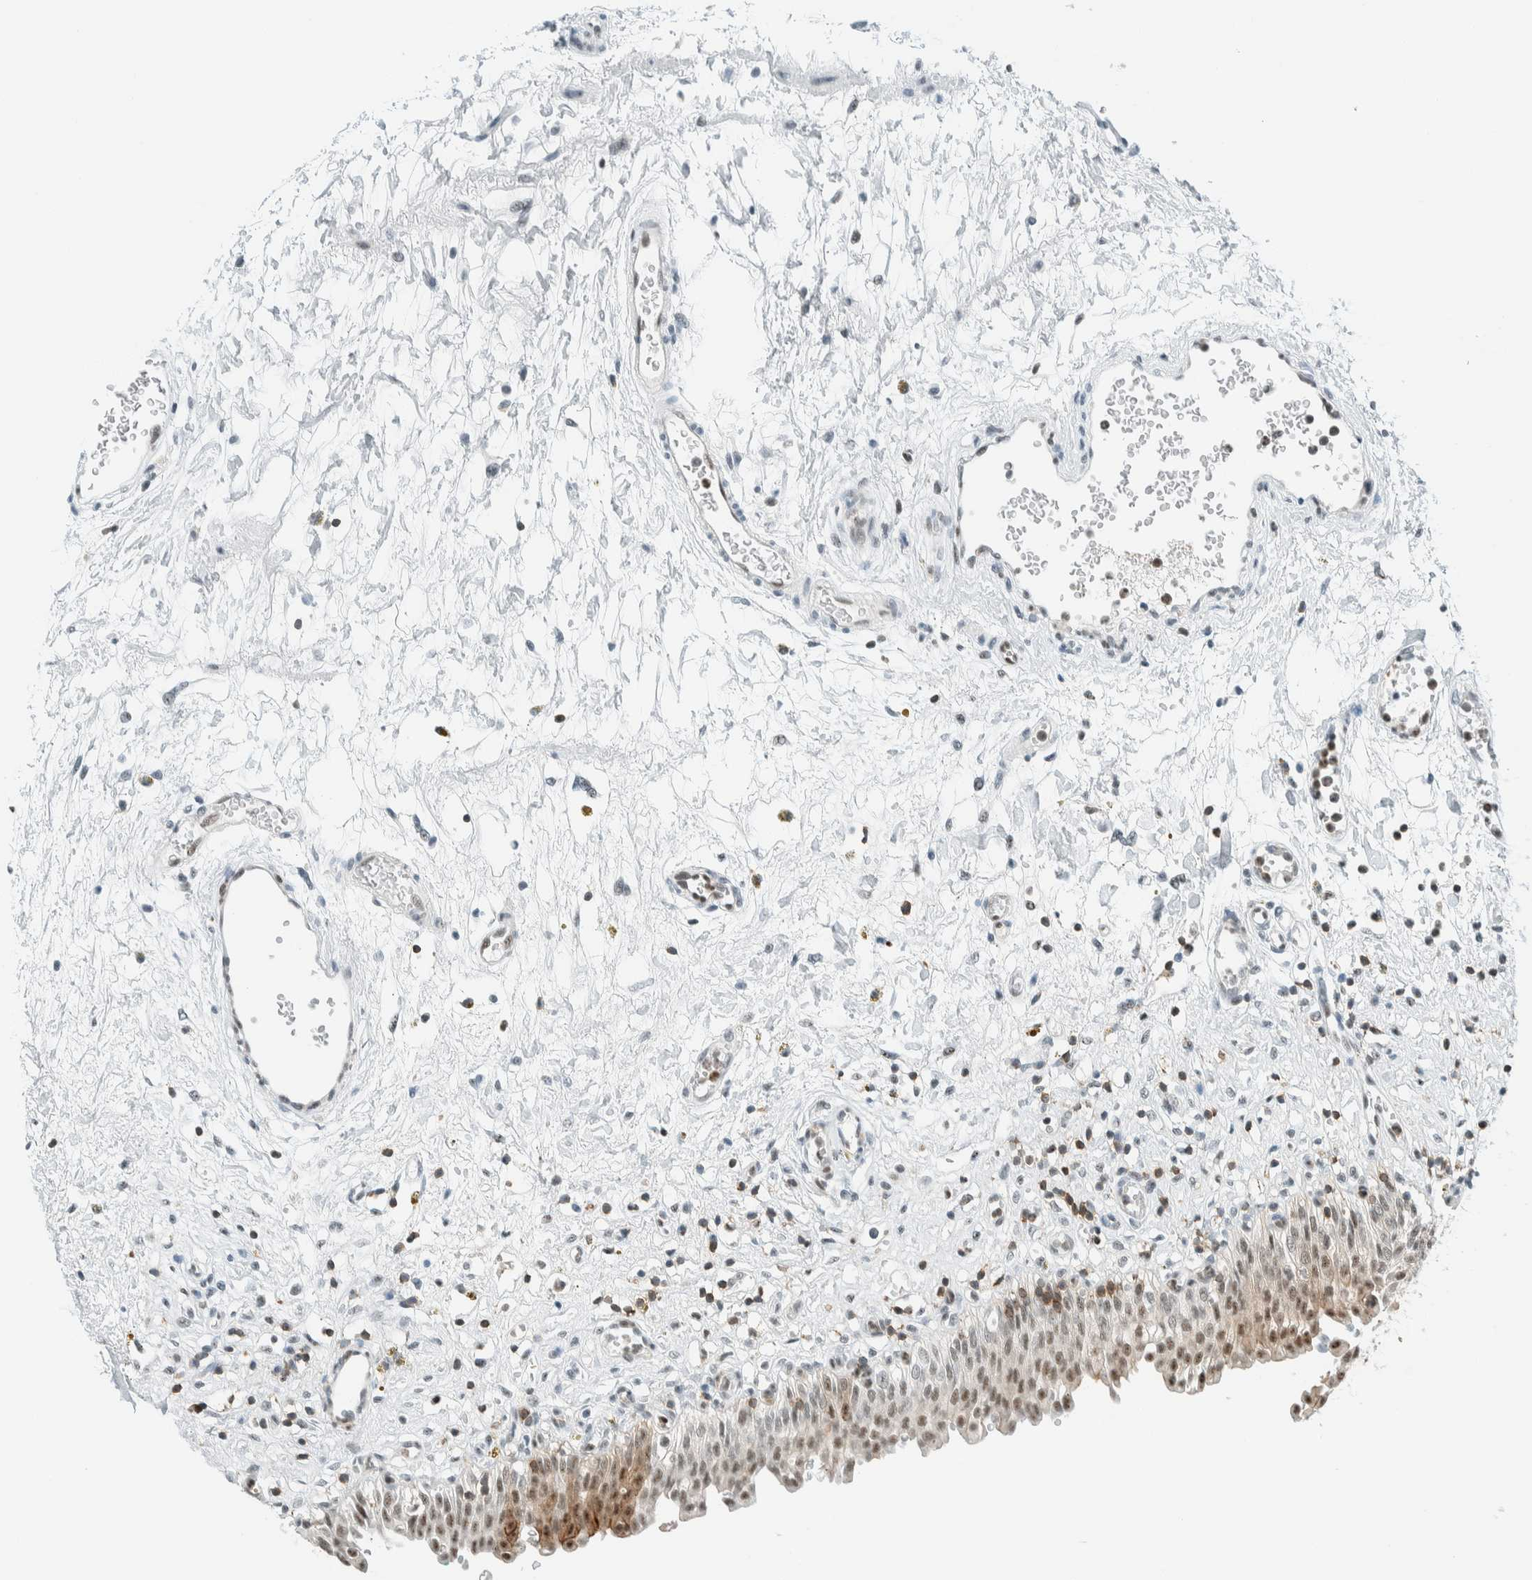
{"staining": {"intensity": "moderate", "quantity": ">75%", "location": "cytoplasmic/membranous,nuclear"}, "tissue": "urinary bladder", "cell_type": "Urothelial cells", "image_type": "normal", "snomed": [{"axis": "morphology", "description": "Urothelial carcinoma, High grade"}, {"axis": "topography", "description": "Urinary bladder"}], "caption": "An image of urinary bladder stained for a protein demonstrates moderate cytoplasmic/membranous,nuclear brown staining in urothelial cells.", "gene": "CYSRT1", "patient": {"sex": "male", "age": 46}}